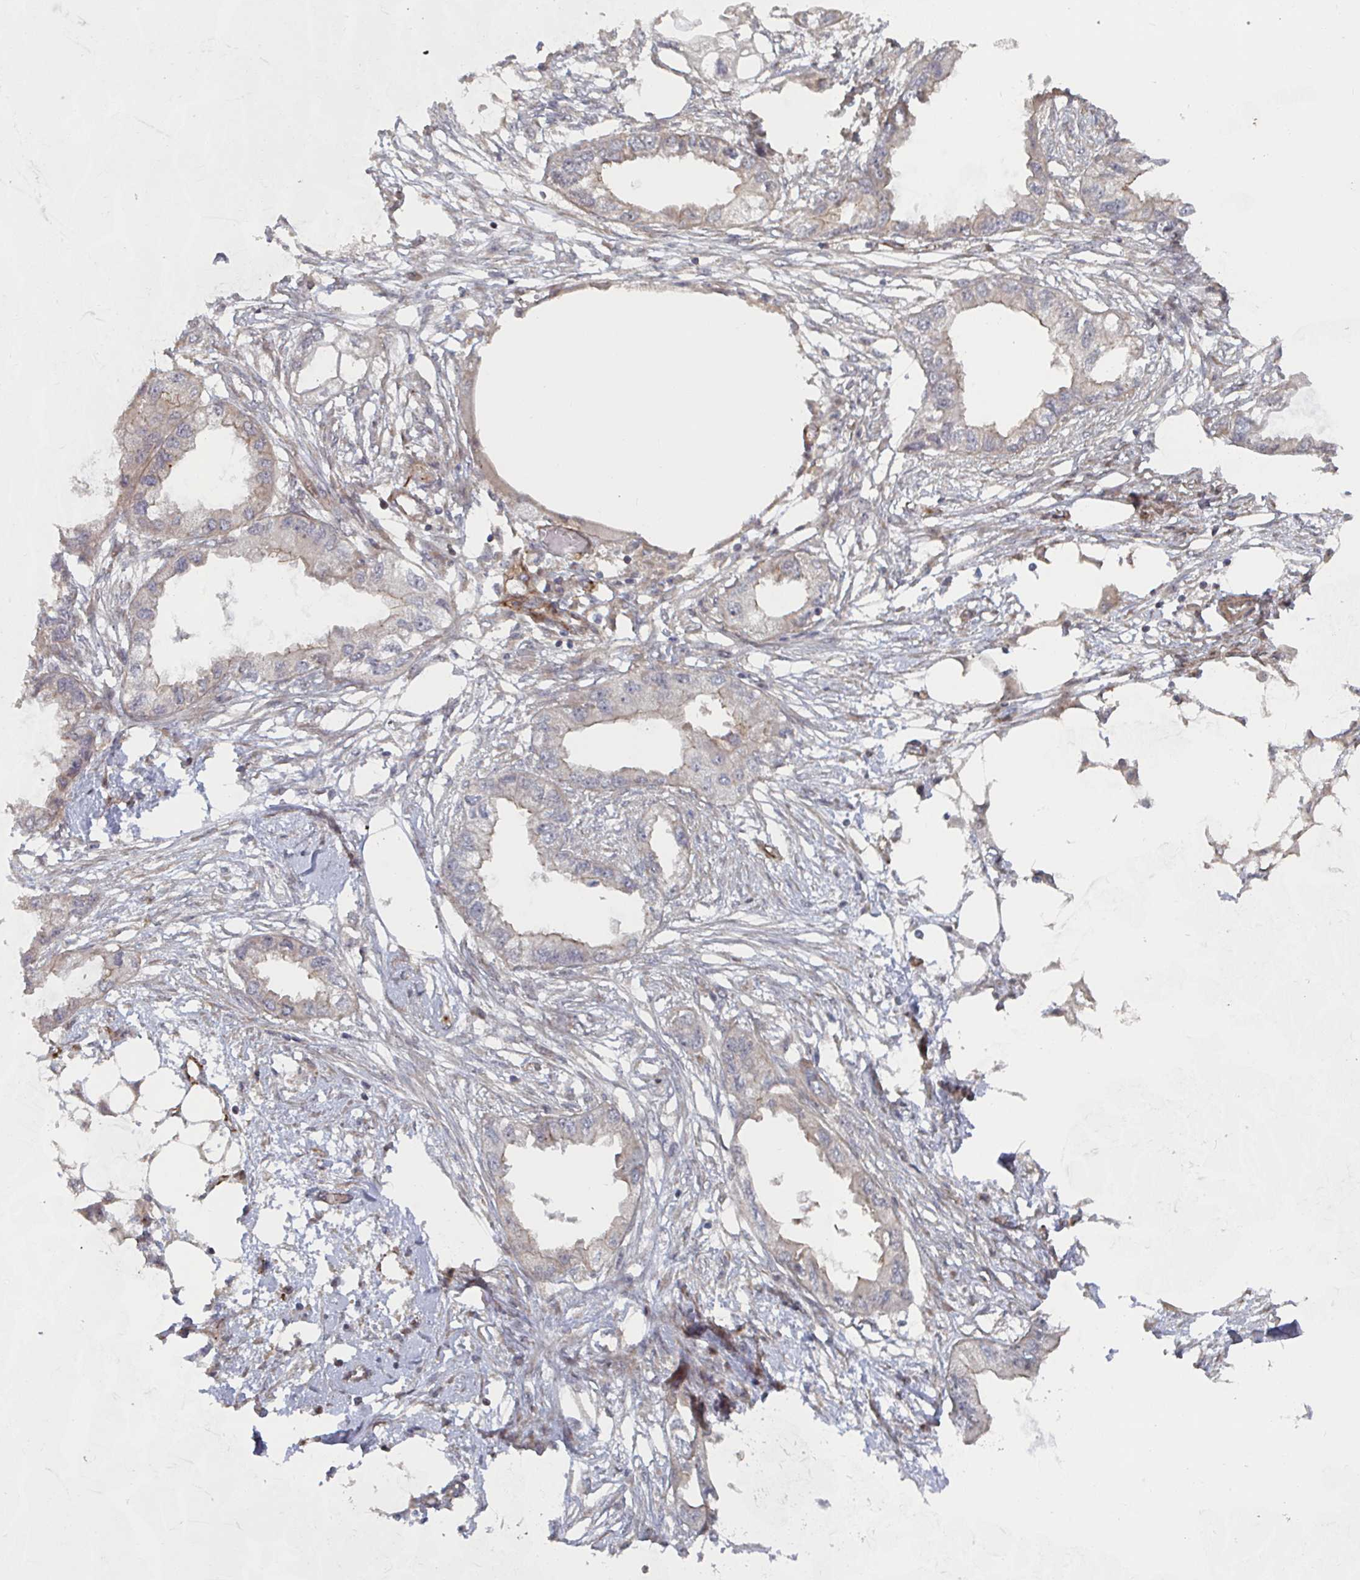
{"staining": {"intensity": "negative", "quantity": "none", "location": "none"}, "tissue": "endometrial cancer", "cell_type": "Tumor cells", "image_type": "cancer", "snomed": [{"axis": "morphology", "description": "Adenocarcinoma, NOS"}, {"axis": "morphology", "description": "Adenocarcinoma, metastatic, NOS"}, {"axis": "topography", "description": "Adipose tissue"}, {"axis": "topography", "description": "Endometrium"}], "caption": "This histopathology image is of endometrial adenocarcinoma stained with immunohistochemistry to label a protein in brown with the nuclei are counter-stained blue. There is no positivity in tumor cells. The staining is performed using DAB (3,3'-diaminobenzidine) brown chromogen with nuclei counter-stained in using hematoxylin.", "gene": "DVL3", "patient": {"sex": "female", "age": 67}}